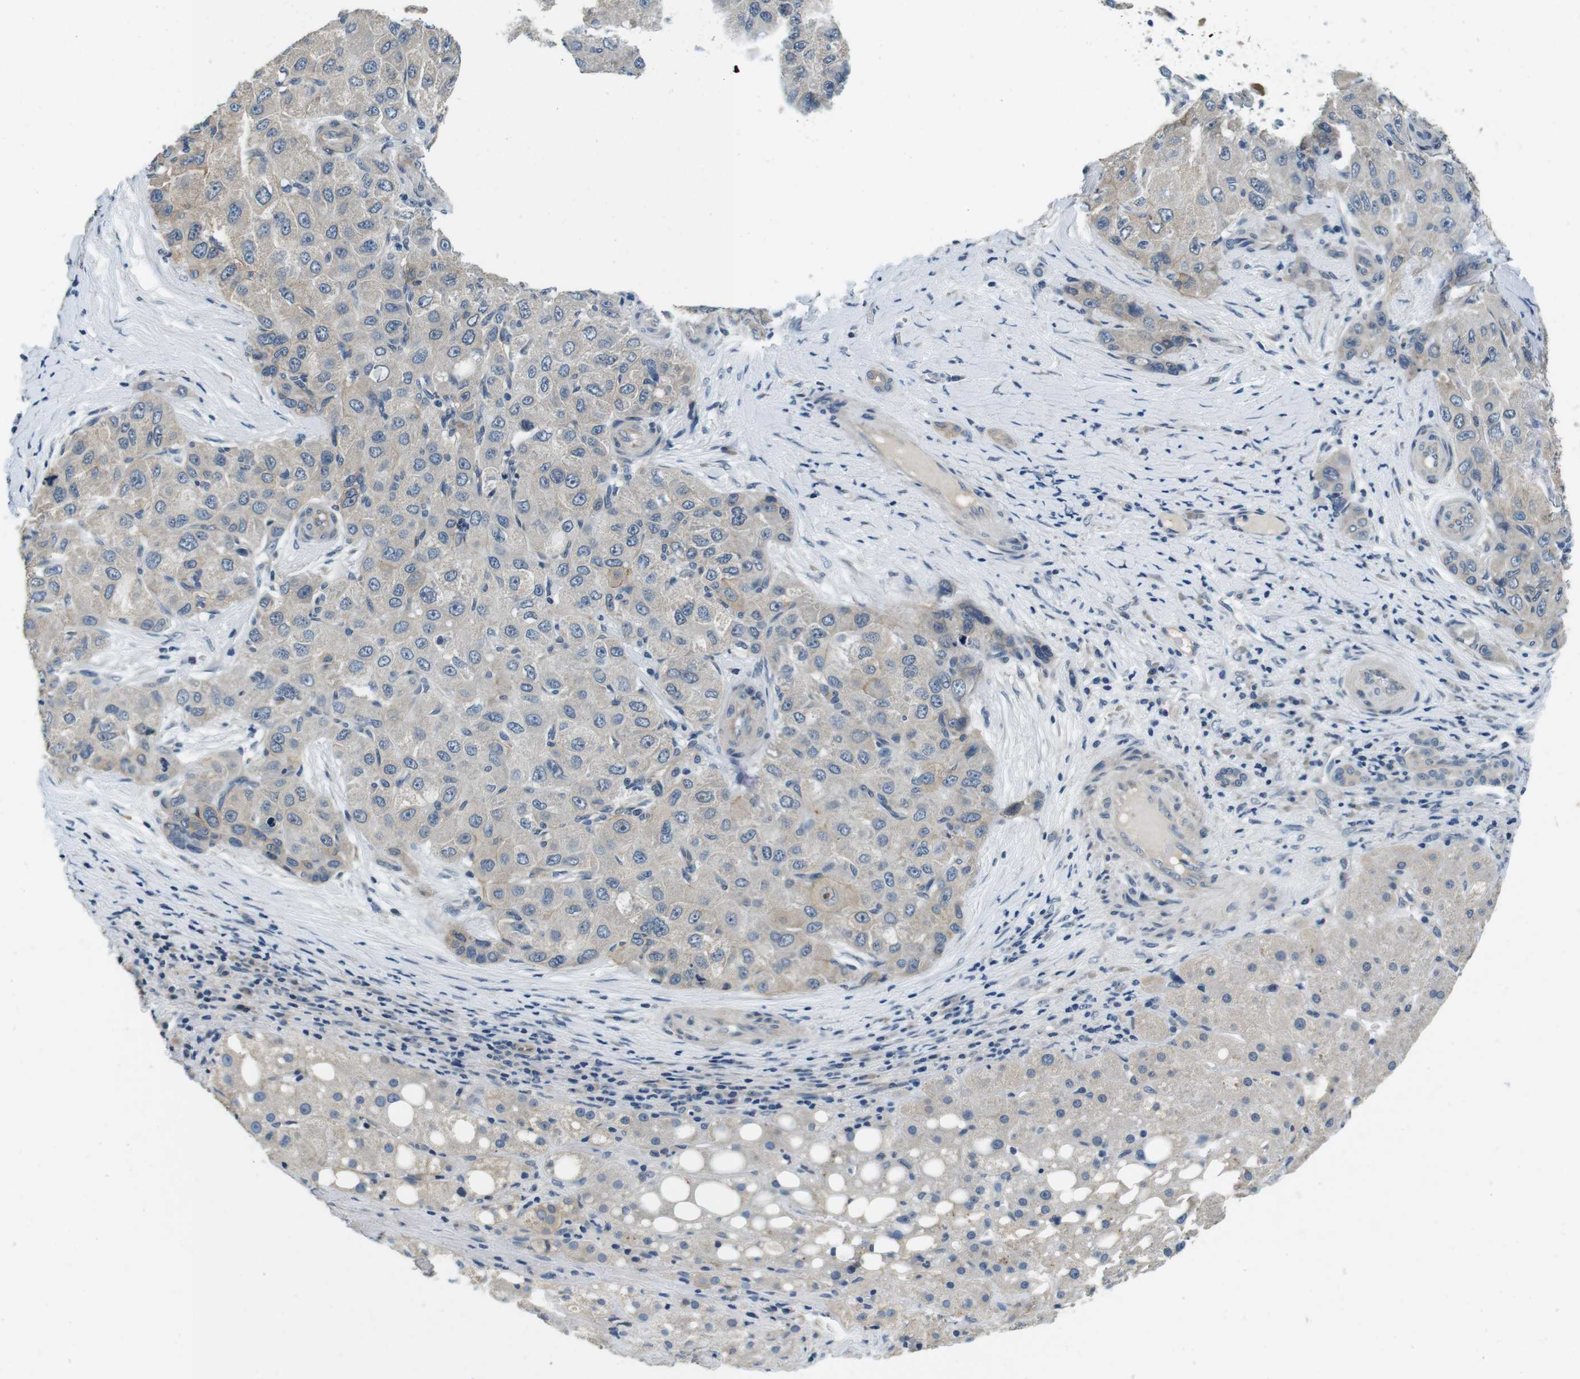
{"staining": {"intensity": "weak", "quantity": "25%-75%", "location": "cytoplasmic/membranous"}, "tissue": "liver cancer", "cell_type": "Tumor cells", "image_type": "cancer", "snomed": [{"axis": "morphology", "description": "Carcinoma, Hepatocellular, NOS"}, {"axis": "topography", "description": "Liver"}], "caption": "IHC micrograph of liver cancer stained for a protein (brown), which shows low levels of weak cytoplasmic/membranous staining in about 25%-75% of tumor cells.", "gene": "DTNA", "patient": {"sex": "male", "age": 80}}